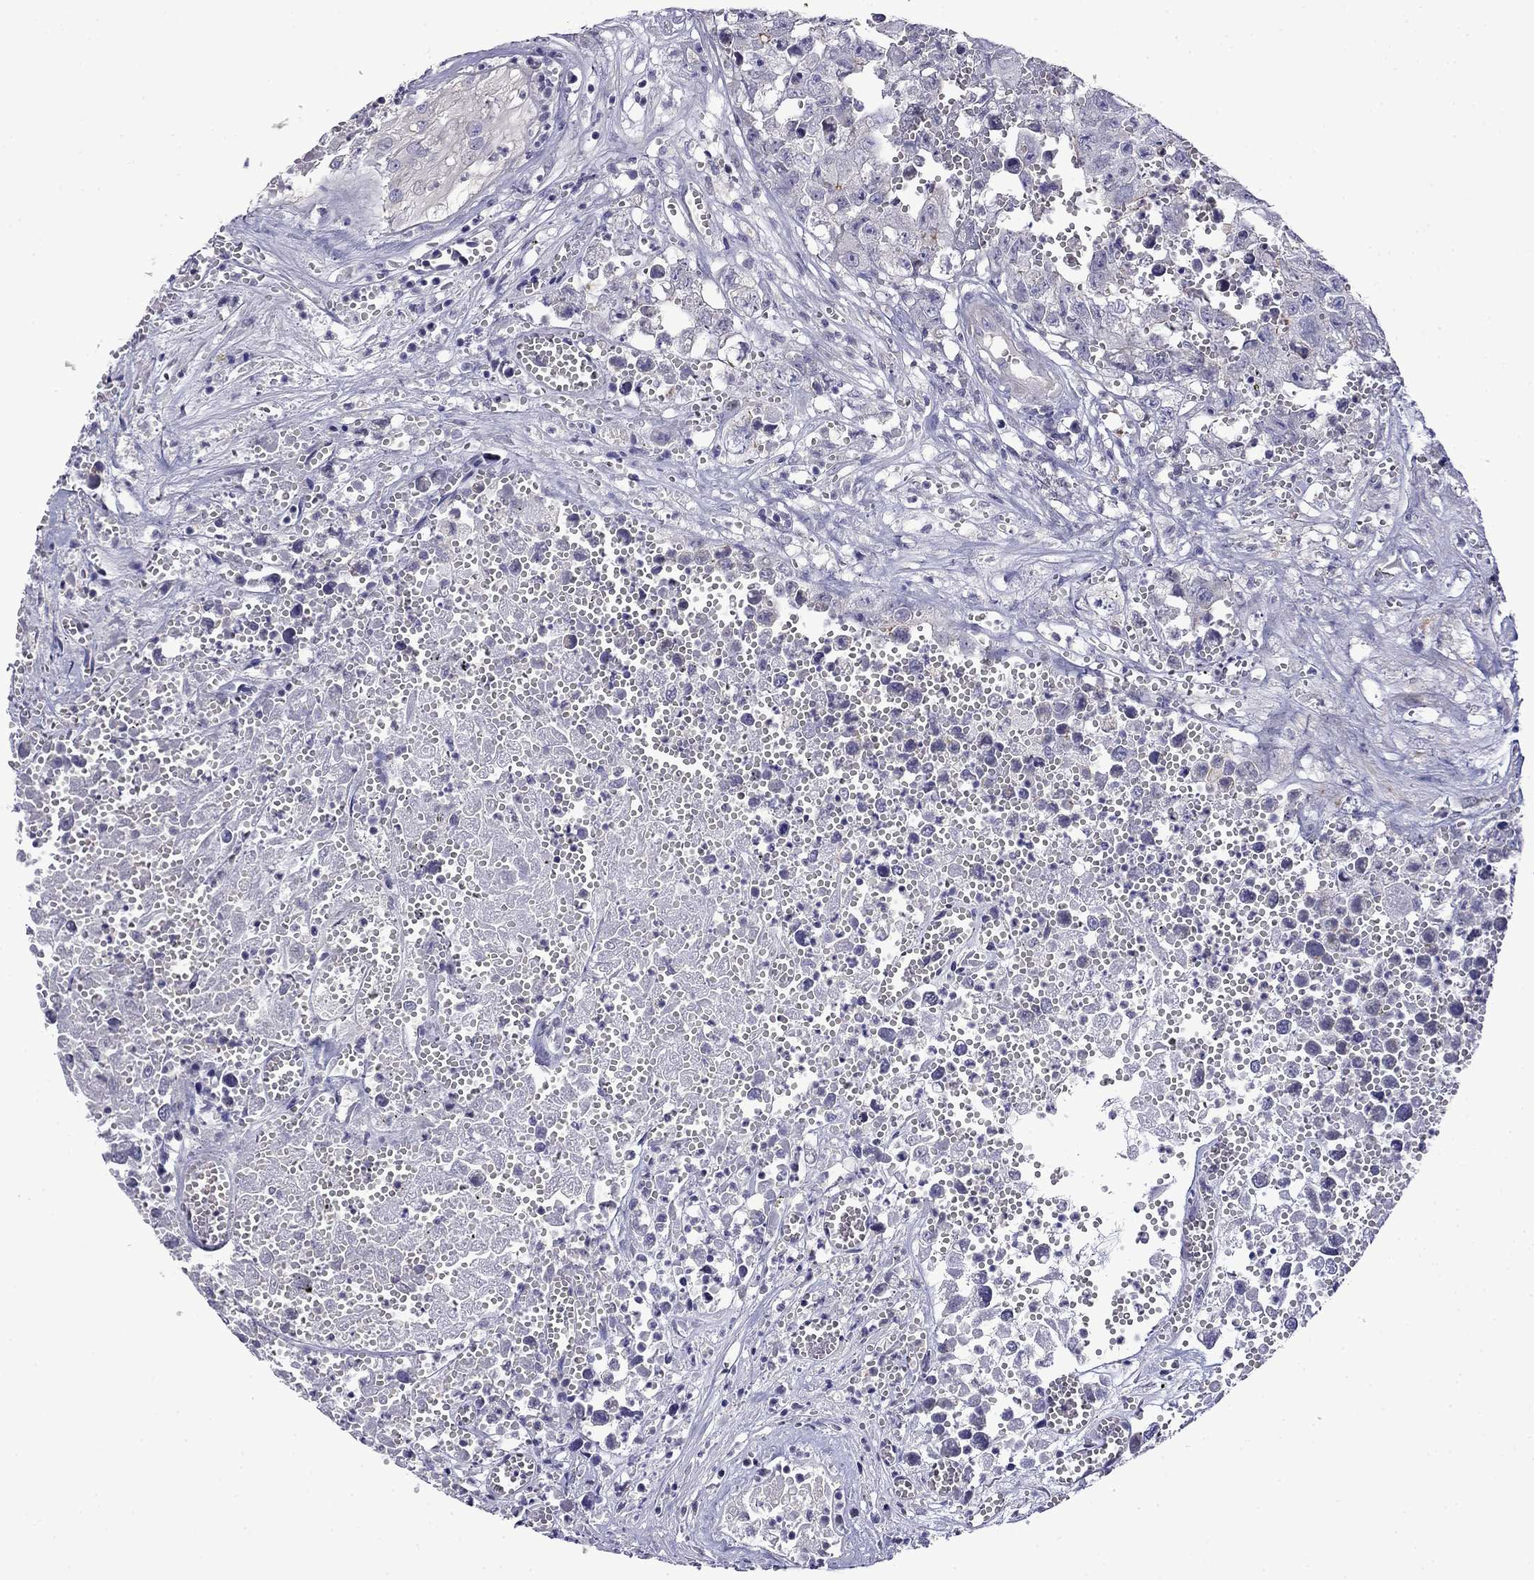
{"staining": {"intensity": "negative", "quantity": "none", "location": "none"}, "tissue": "testis cancer", "cell_type": "Tumor cells", "image_type": "cancer", "snomed": [{"axis": "morphology", "description": "Seminoma, NOS"}, {"axis": "morphology", "description": "Carcinoma, Embryonal, NOS"}, {"axis": "topography", "description": "Testis"}], "caption": "Immunohistochemistry (IHC) micrograph of human testis cancer stained for a protein (brown), which displays no positivity in tumor cells.", "gene": "PRR18", "patient": {"sex": "male", "age": 22}}